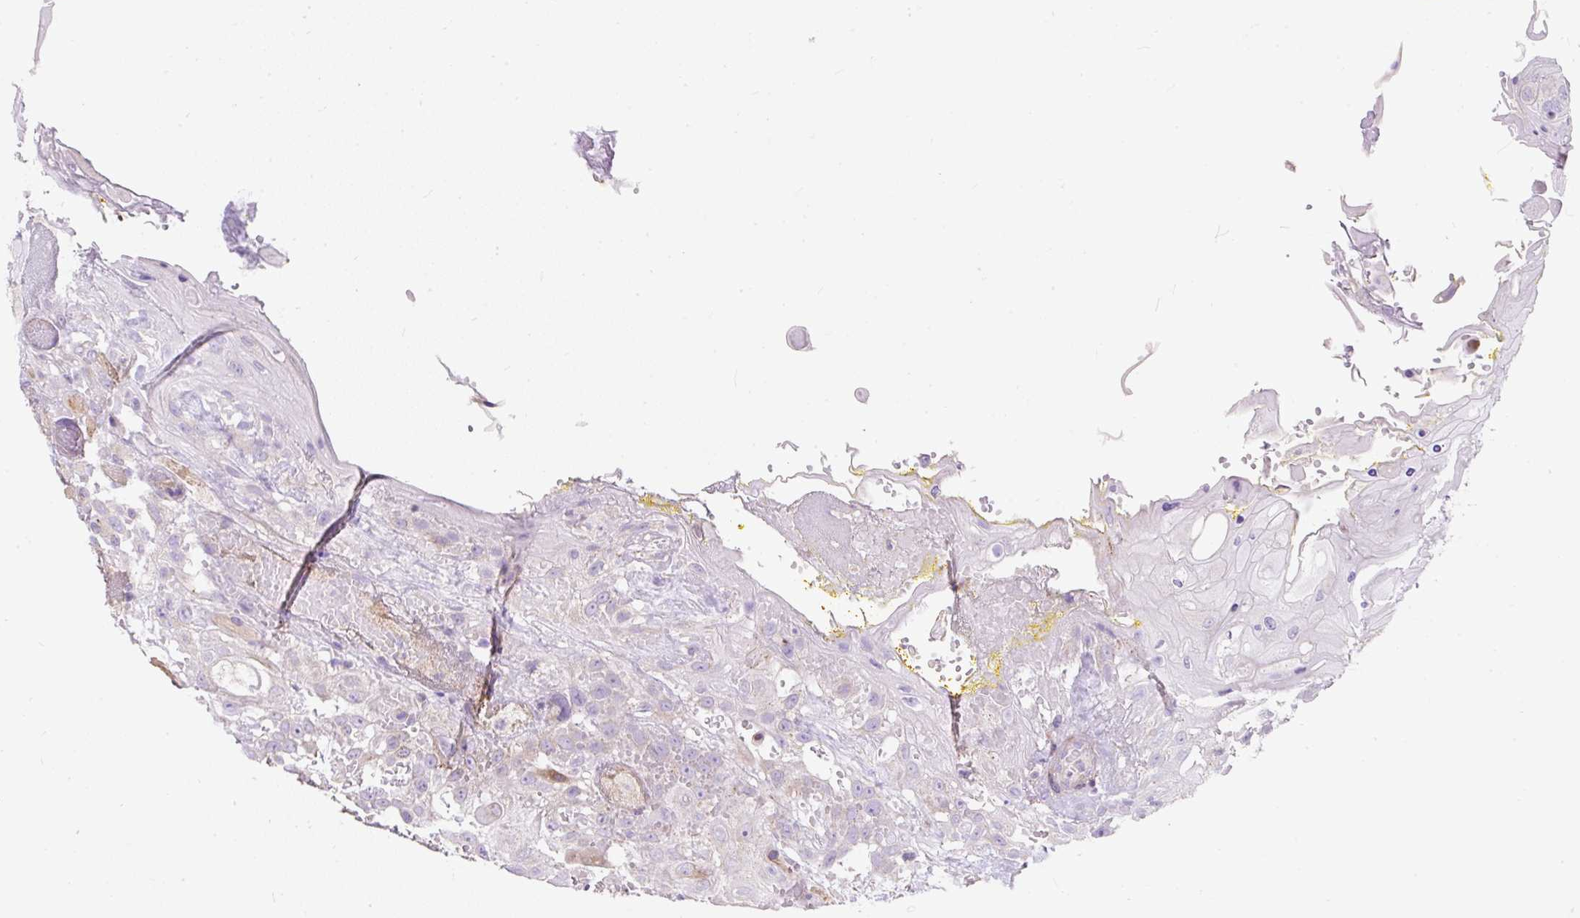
{"staining": {"intensity": "negative", "quantity": "none", "location": "none"}, "tissue": "head and neck cancer", "cell_type": "Tumor cells", "image_type": "cancer", "snomed": [{"axis": "morphology", "description": "Squamous cell carcinoma, NOS"}, {"axis": "topography", "description": "Head-Neck"}], "caption": "Immunohistochemistry micrograph of human head and neck cancer (squamous cell carcinoma) stained for a protein (brown), which demonstrates no staining in tumor cells.", "gene": "SUSD5", "patient": {"sex": "female", "age": 43}}